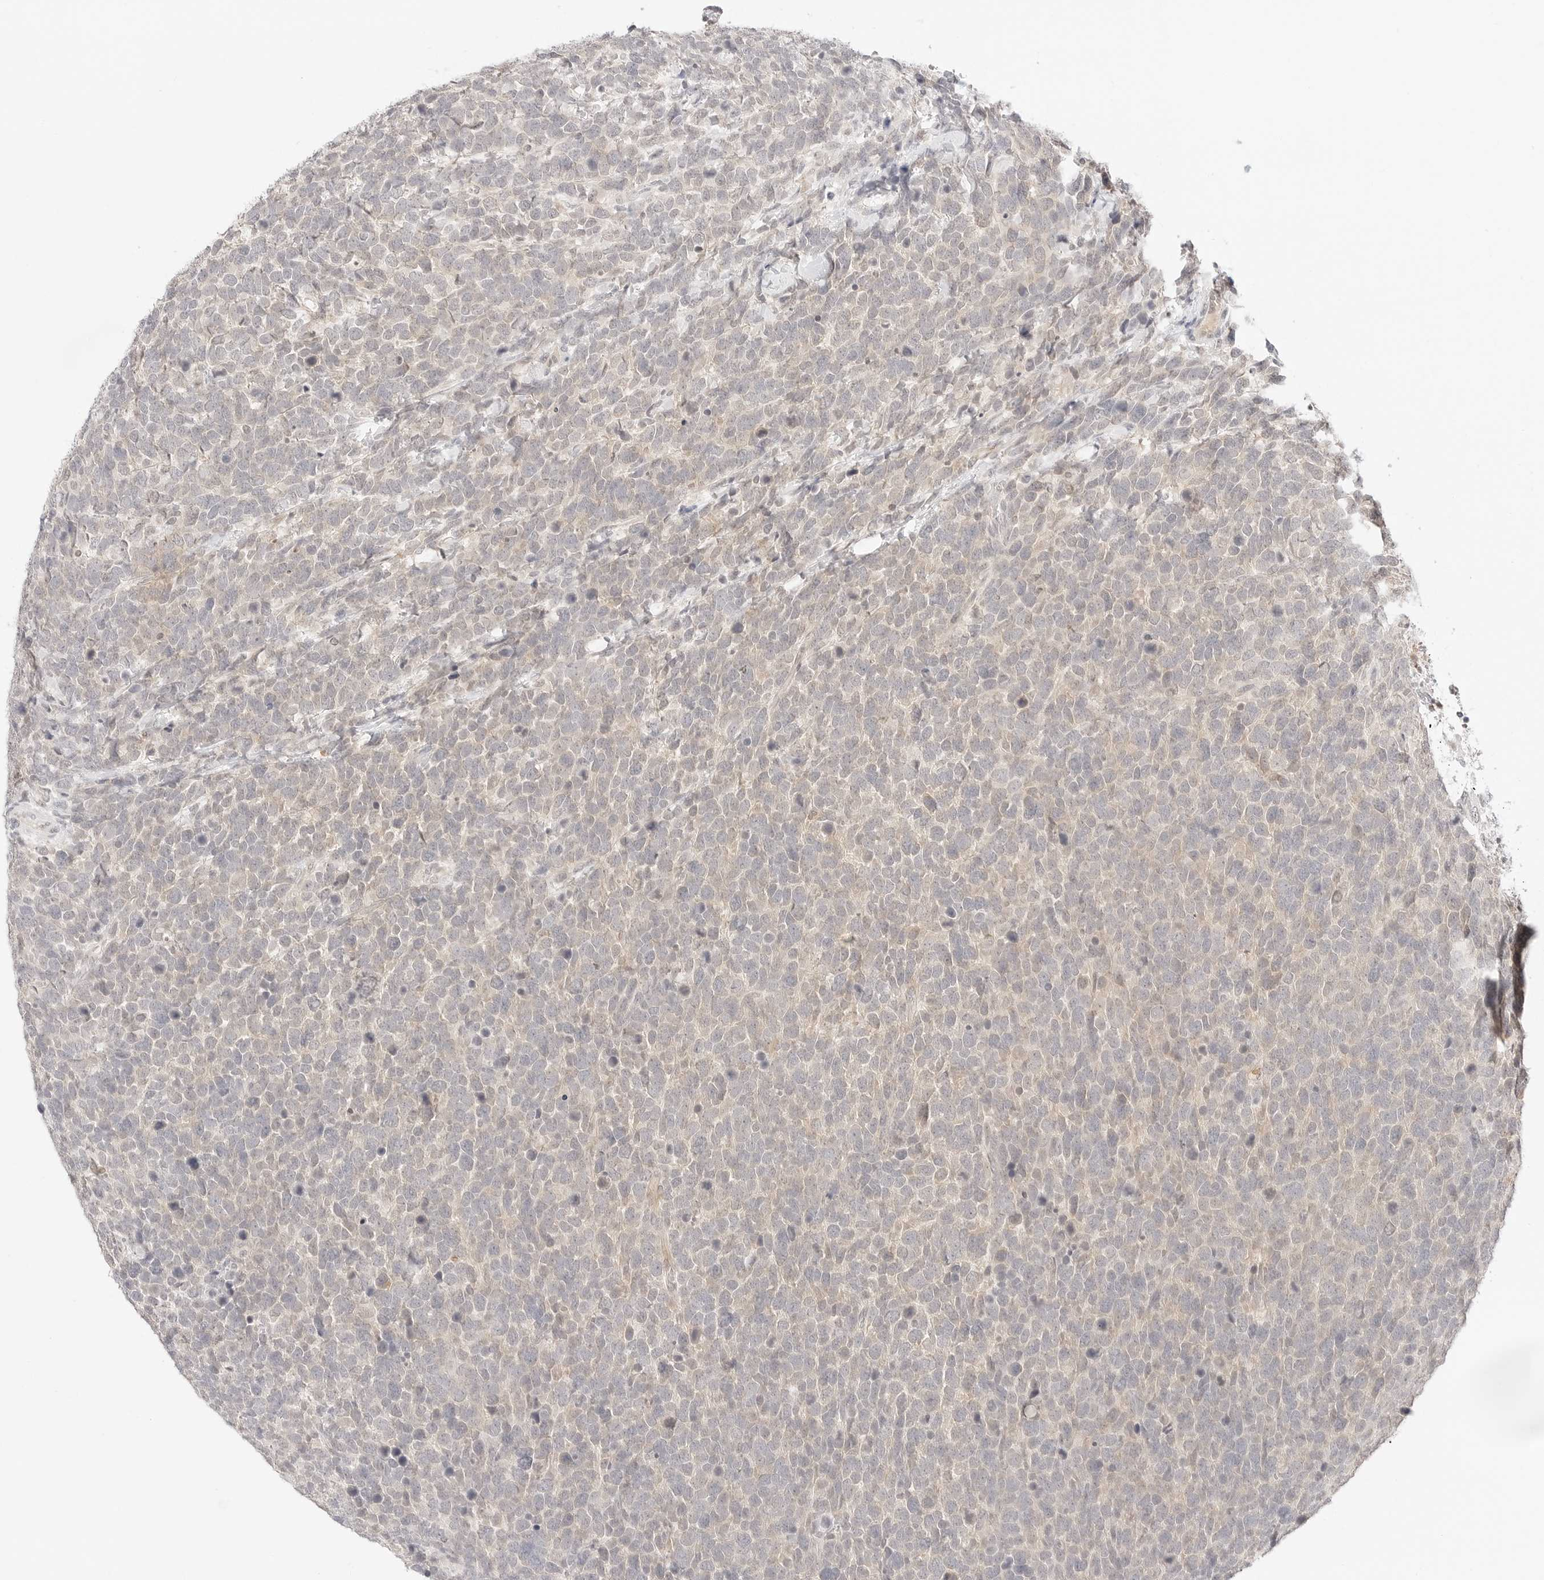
{"staining": {"intensity": "negative", "quantity": "none", "location": "none"}, "tissue": "urothelial cancer", "cell_type": "Tumor cells", "image_type": "cancer", "snomed": [{"axis": "morphology", "description": "Urothelial carcinoma, High grade"}, {"axis": "topography", "description": "Urinary bladder"}], "caption": "This is an IHC micrograph of high-grade urothelial carcinoma. There is no staining in tumor cells.", "gene": "GNAS", "patient": {"sex": "female", "age": 82}}